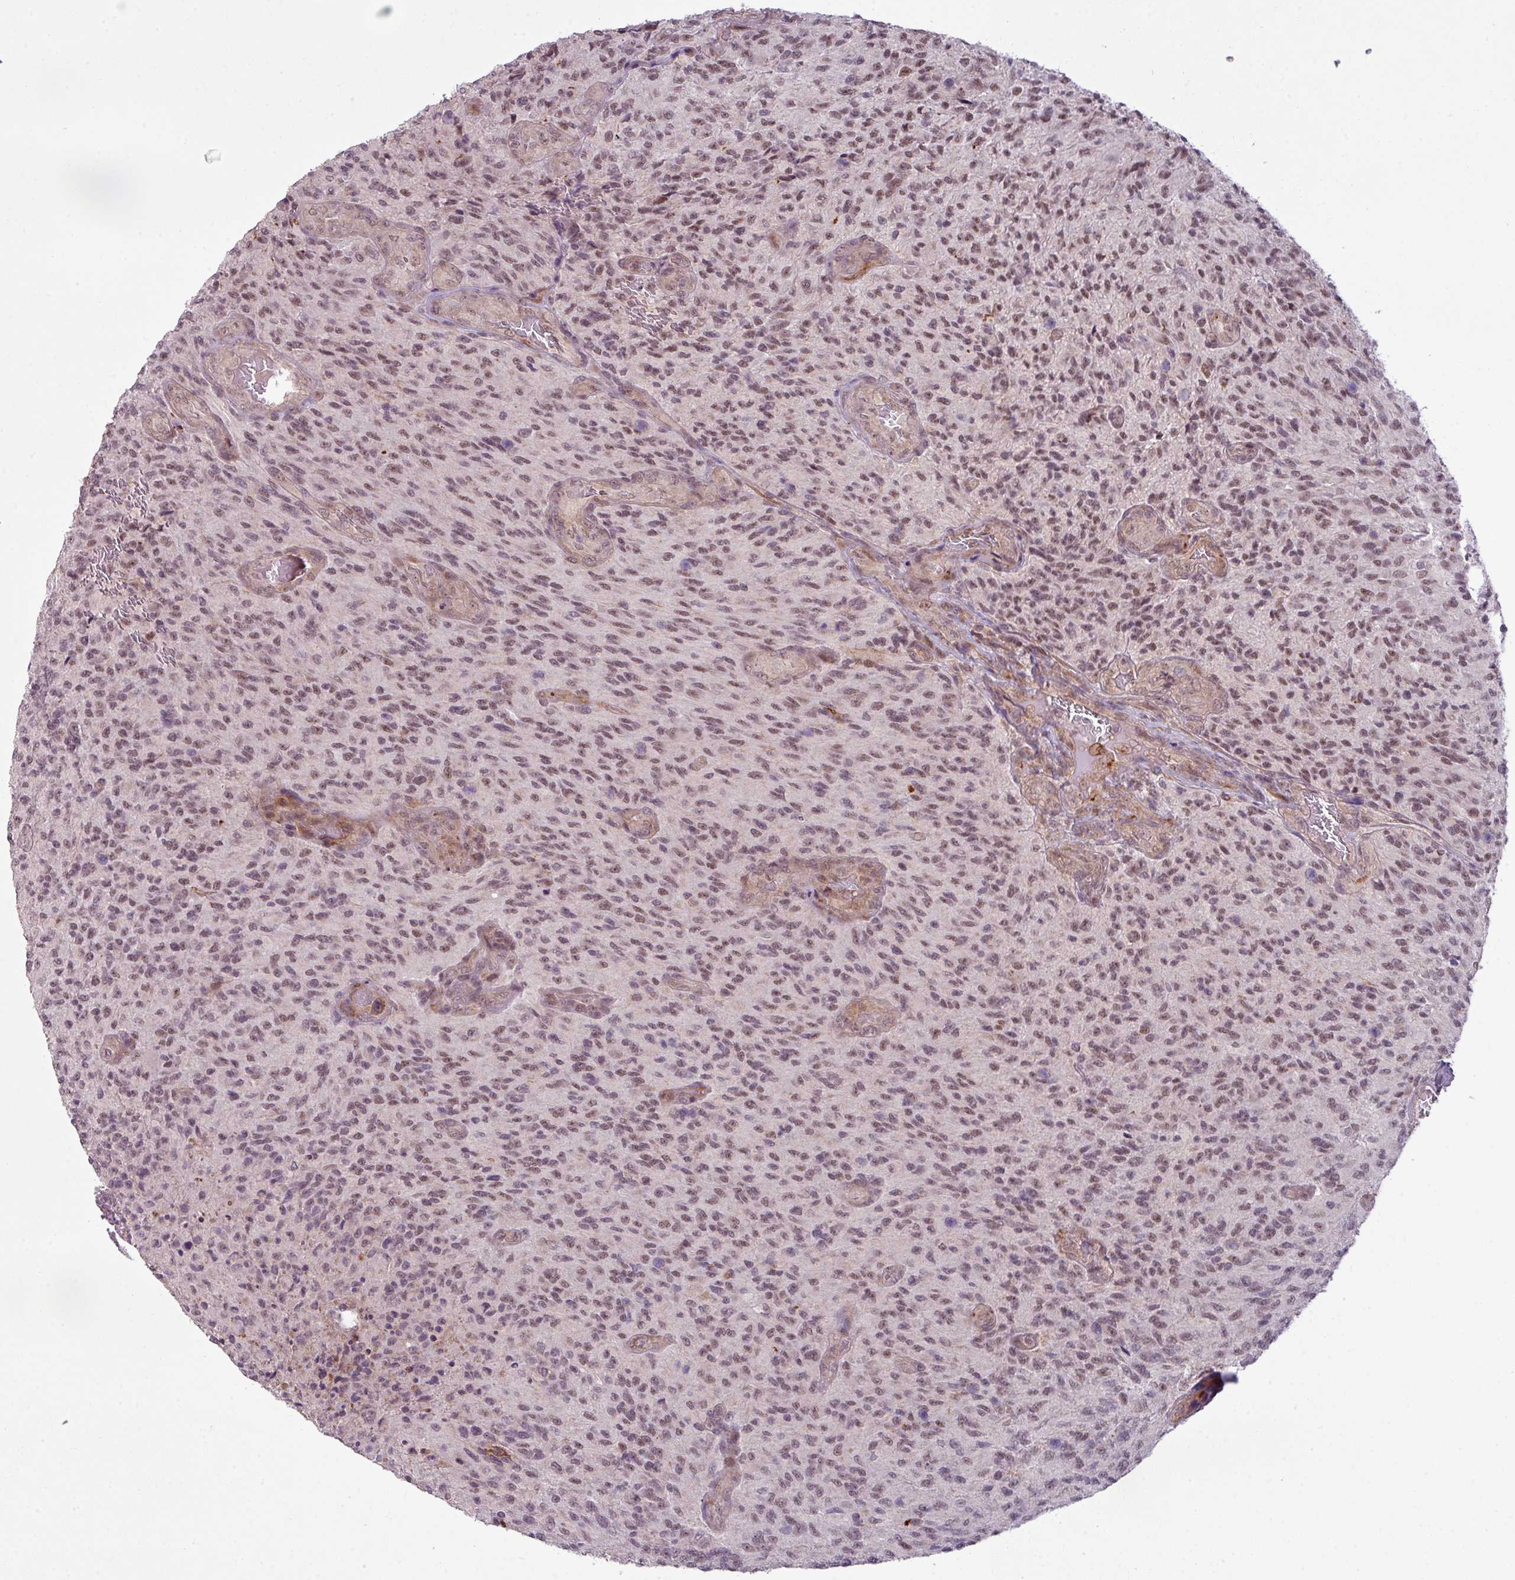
{"staining": {"intensity": "weak", "quantity": ">75%", "location": "nuclear"}, "tissue": "glioma", "cell_type": "Tumor cells", "image_type": "cancer", "snomed": [{"axis": "morphology", "description": "Normal tissue, NOS"}, {"axis": "morphology", "description": "Glioma, malignant, High grade"}, {"axis": "topography", "description": "Cerebral cortex"}], "caption": "A brown stain shows weak nuclear staining of a protein in glioma tumor cells.", "gene": "ZC2HC1C", "patient": {"sex": "male", "age": 56}}